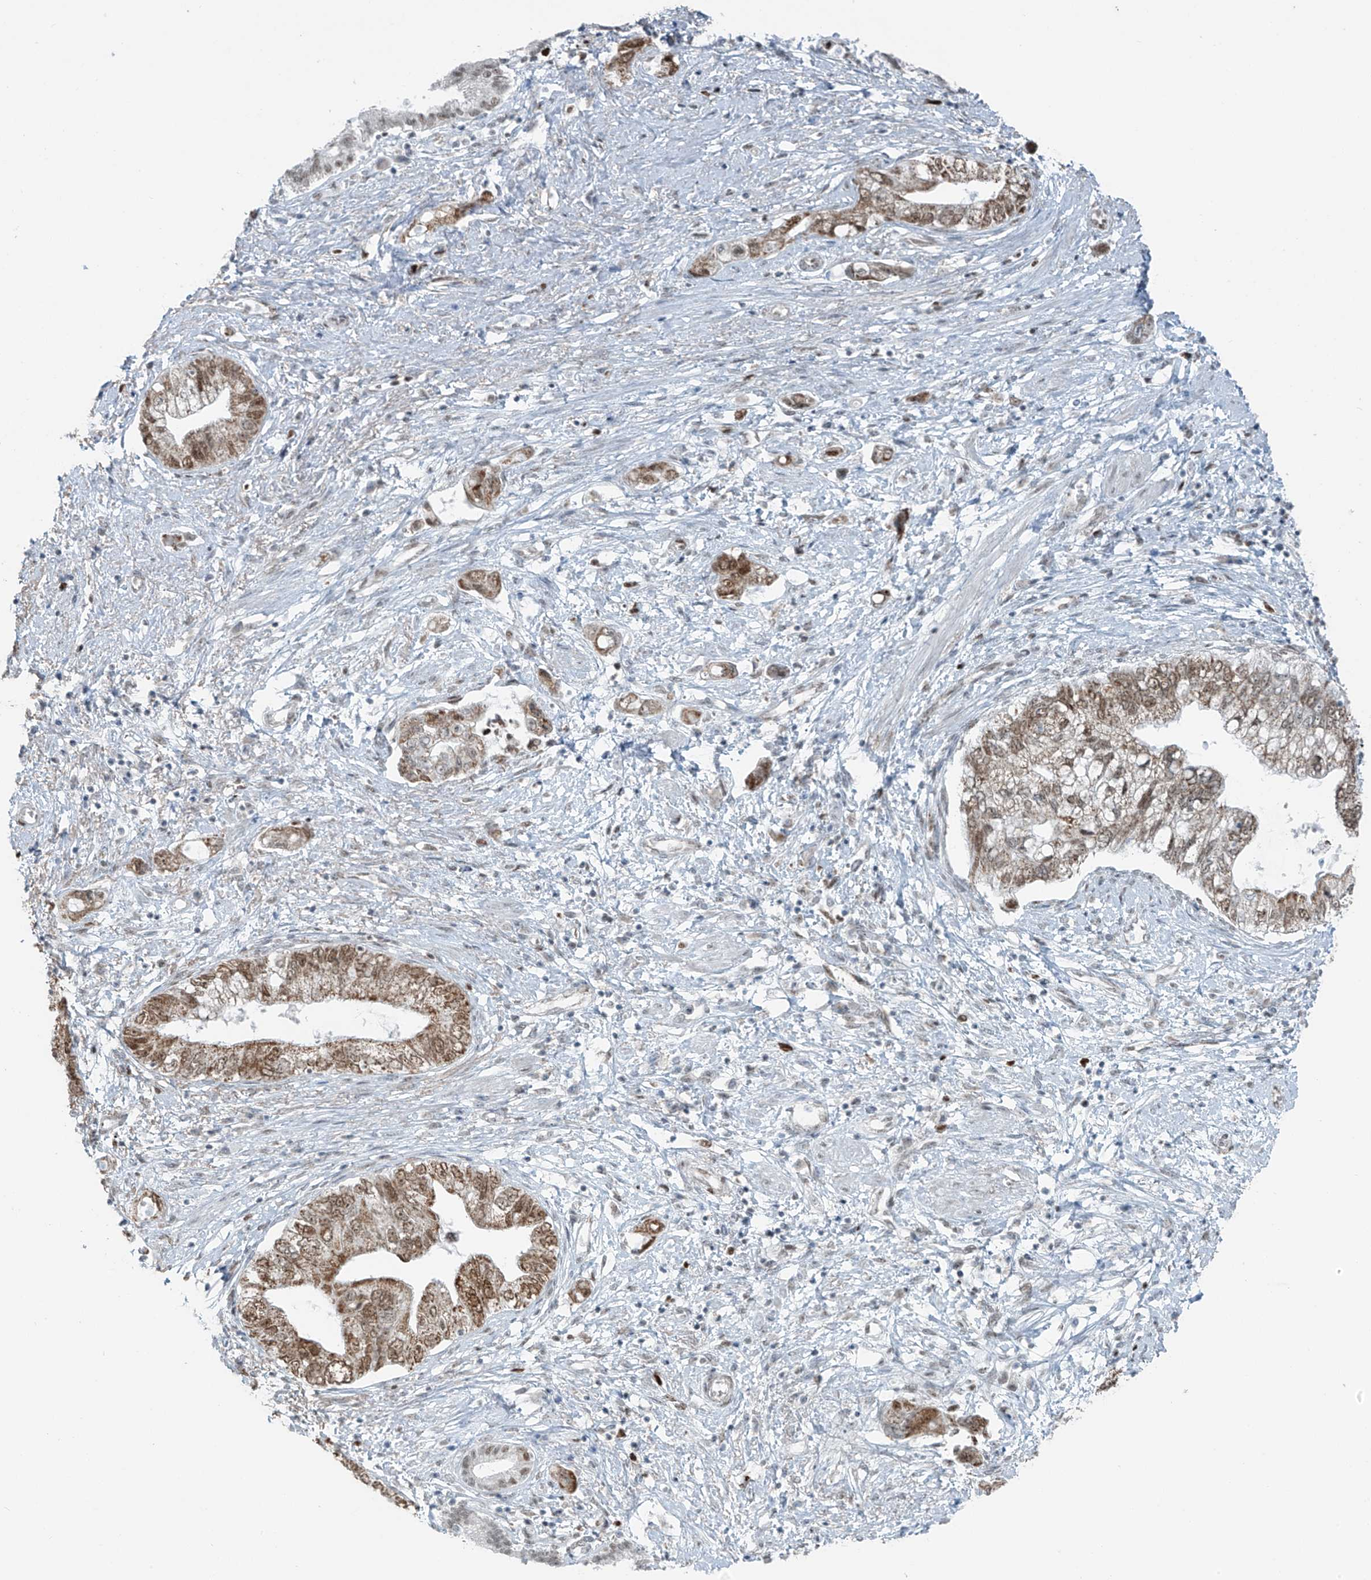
{"staining": {"intensity": "moderate", "quantity": ">75%", "location": "cytoplasmic/membranous,nuclear"}, "tissue": "pancreatic cancer", "cell_type": "Tumor cells", "image_type": "cancer", "snomed": [{"axis": "morphology", "description": "Adenocarcinoma, NOS"}, {"axis": "topography", "description": "Pancreas"}], "caption": "Pancreatic cancer (adenocarcinoma) stained with a protein marker demonstrates moderate staining in tumor cells.", "gene": "WRNIP1", "patient": {"sex": "female", "age": 73}}